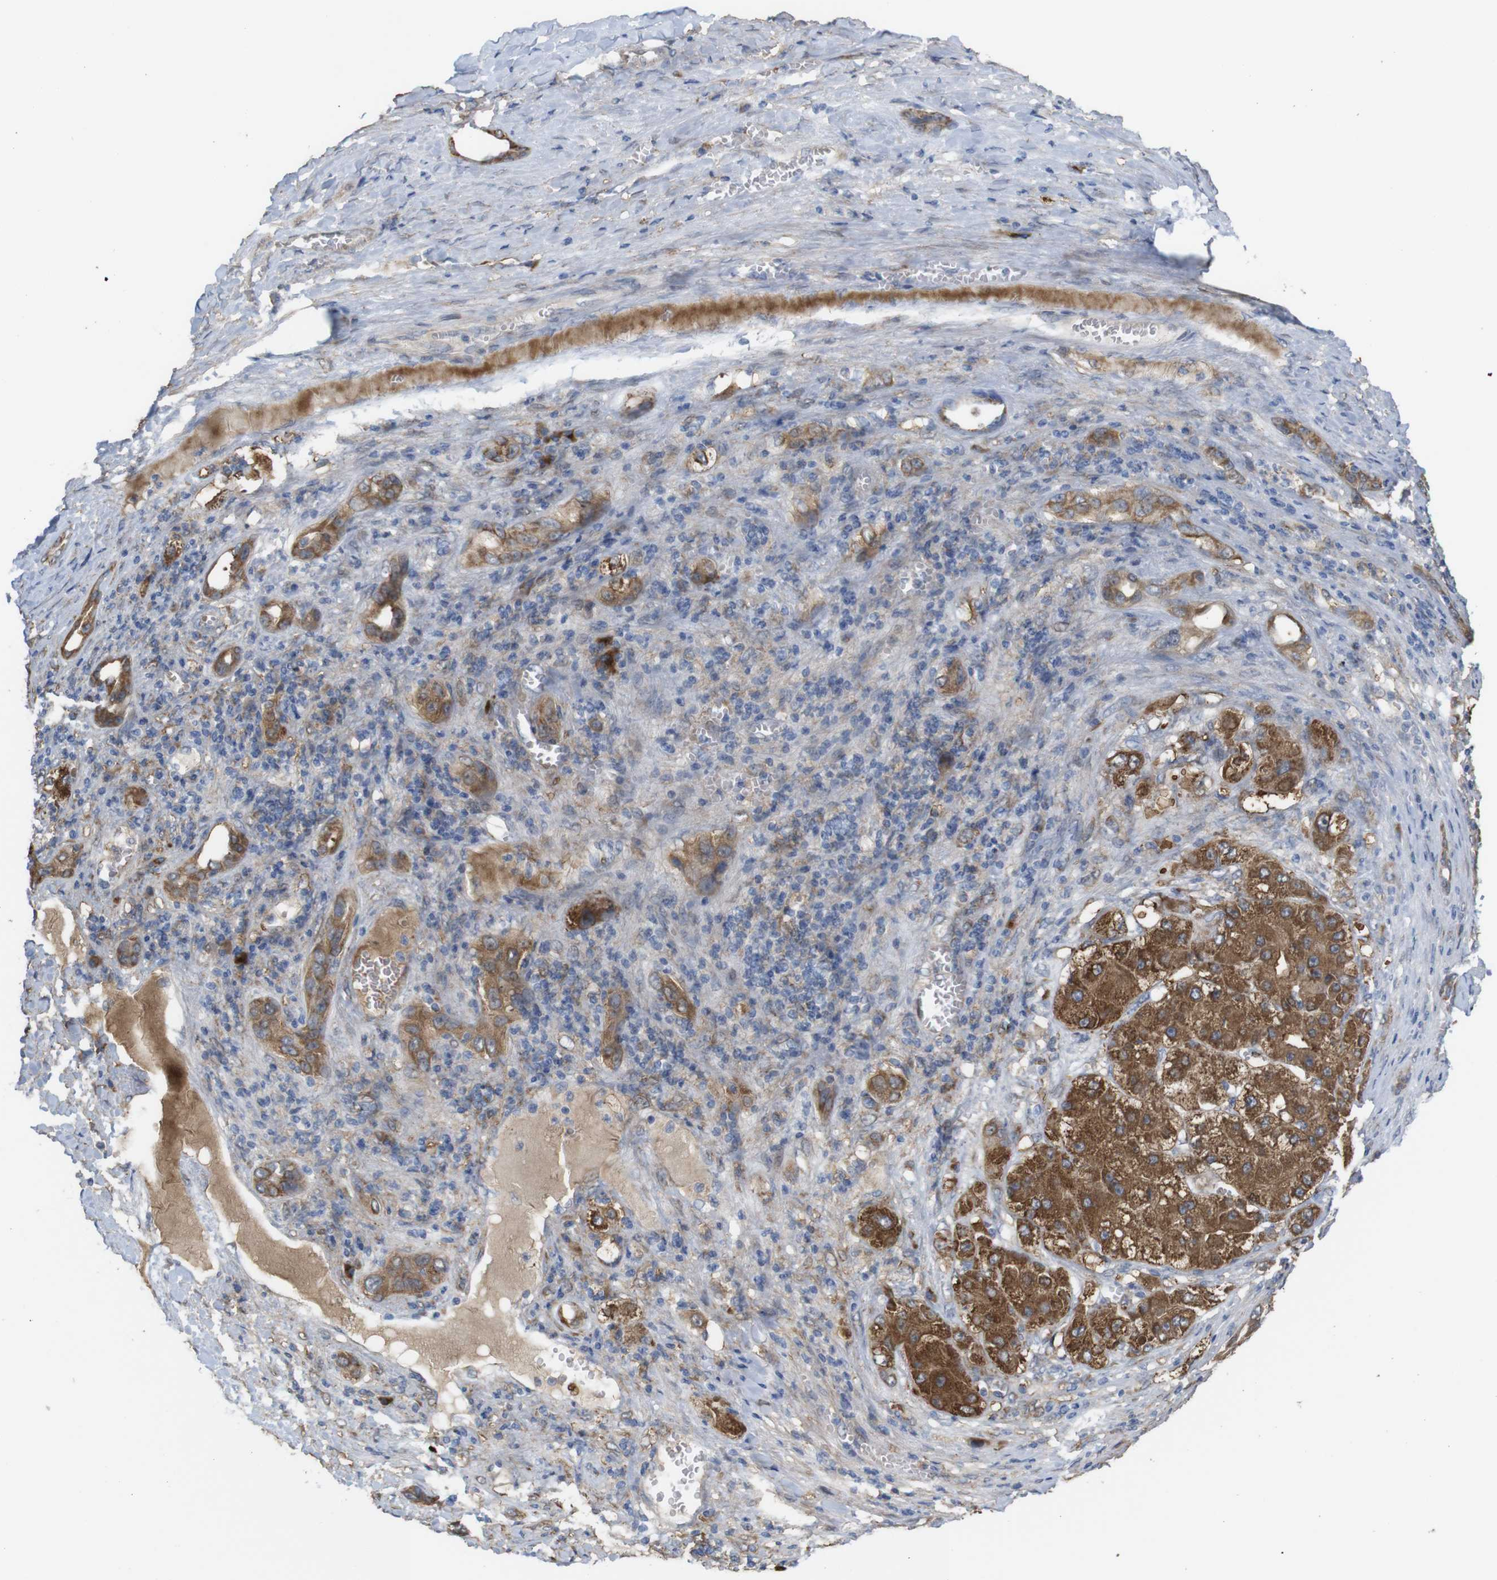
{"staining": {"intensity": "strong", "quantity": ">75%", "location": "cytoplasmic/membranous"}, "tissue": "liver cancer", "cell_type": "Tumor cells", "image_type": "cancer", "snomed": [{"axis": "morphology", "description": "Carcinoma, Hepatocellular, NOS"}, {"axis": "topography", "description": "Liver"}], "caption": "Protein staining of liver cancer tissue demonstrates strong cytoplasmic/membranous staining in approximately >75% of tumor cells. The protein of interest is stained brown, and the nuclei are stained in blue (DAB IHC with brightfield microscopy, high magnification).", "gene": "PTPRR", "patient": {"sex": "female", "age": 73}}